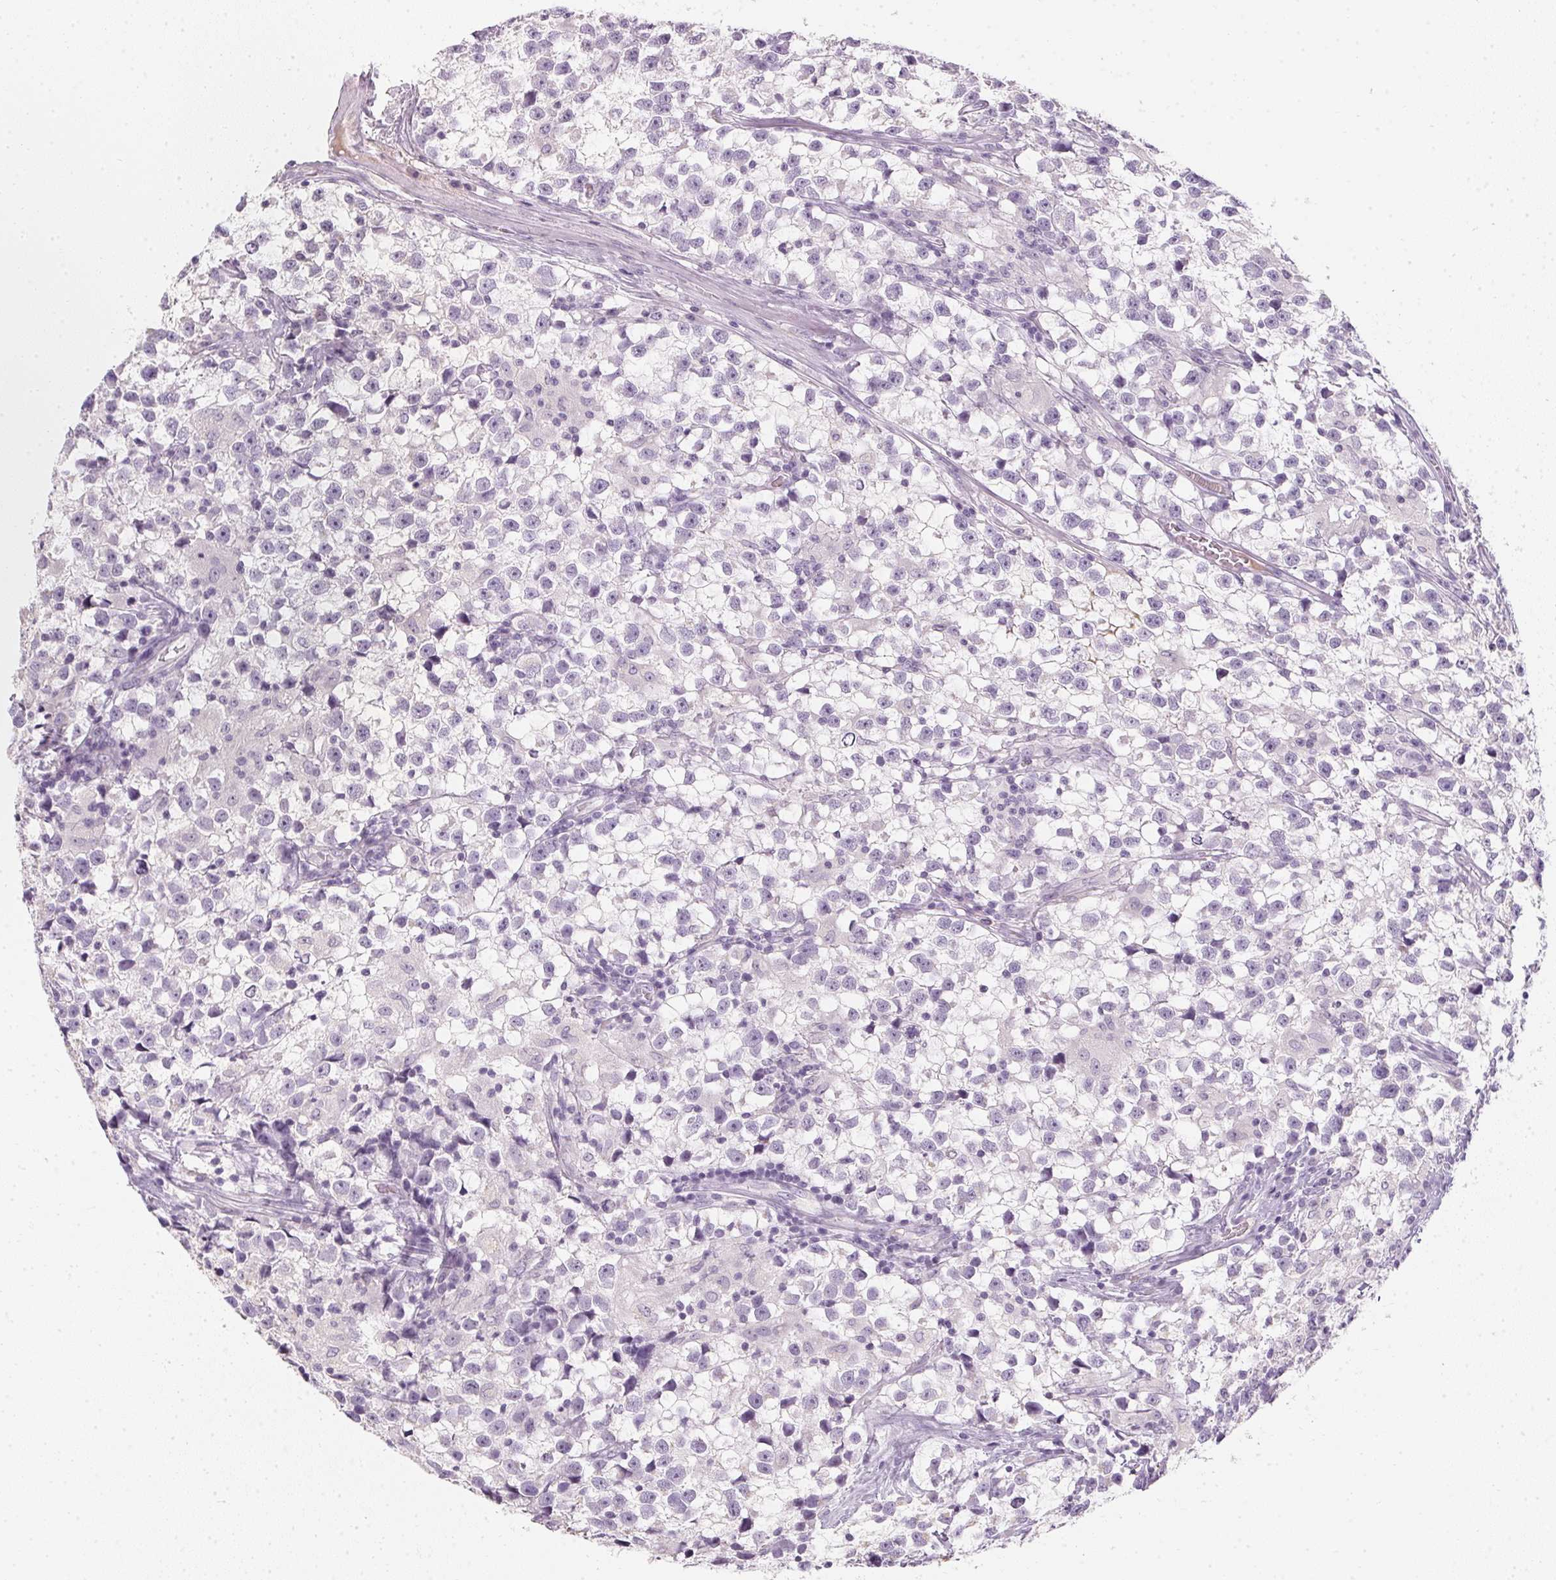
{"staining": {"intensity": "negative", "quantity": "none", "location": "none"}, "tissue": "testis cancer", "cell_type": "Tumor cells", "image_type": "cancer", "snomed": [{"axis": "morphology", "description": "Seminoma, NOS"}, {"axis": "topography", "description": "Testis"}], "caption": "IHC of testis seminoma reveals no expression in tumor cells.", "gene": "TMEM72", "patient": {"sex": "male", "age": 31}}